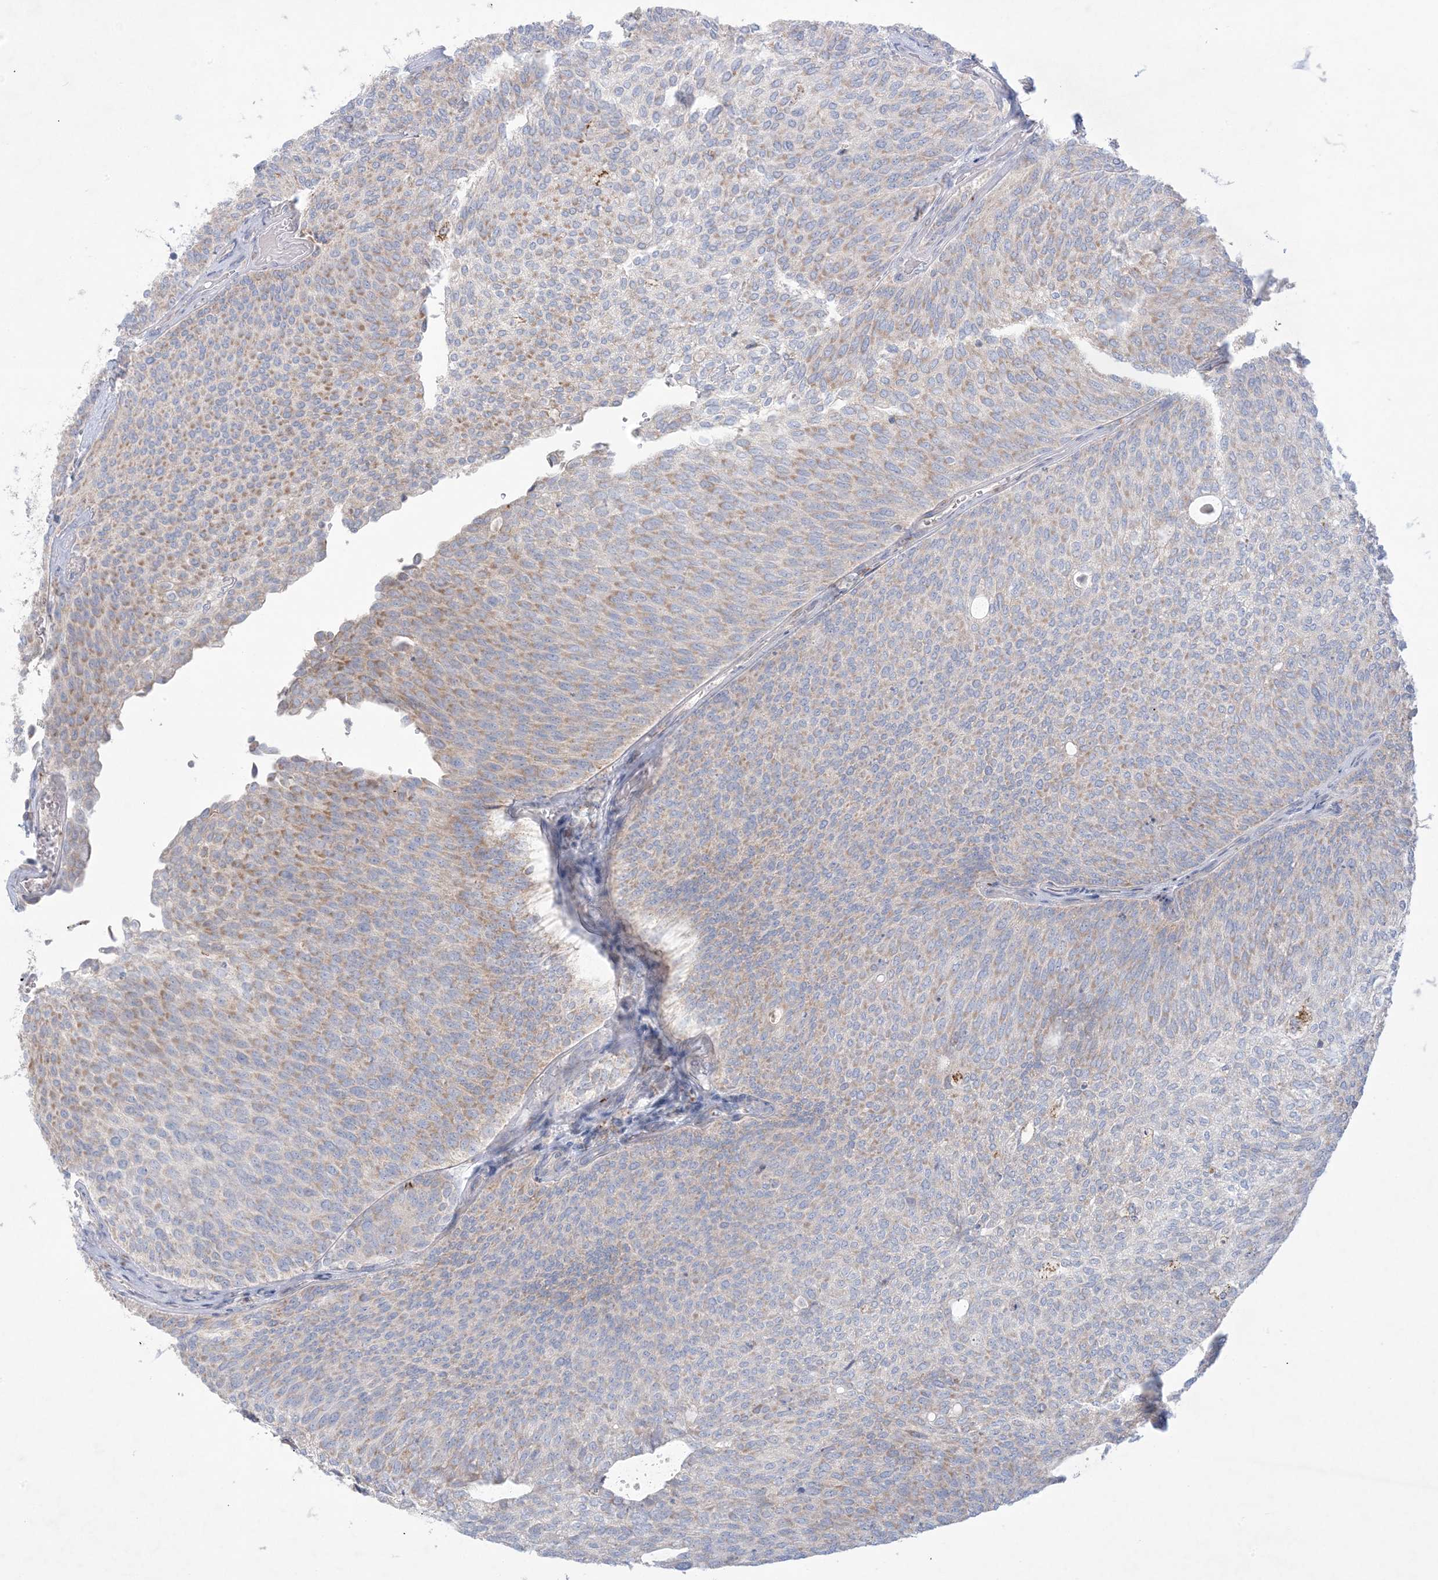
{"staining": {"intensity": "weak", "quantity": "25%-75%", "location": "cytoplasmic/membranous"}, "tissue": "urothelial cancer", "cell_type": "Tumor cells", "image_type": "cancer", "snomed": [{"axis": "morphology", "description": "Urothelial carcinoma, Low grade"}, {"axis": "topography", "description": "Urinary bladder"}], "caption": "Immunohistochemistry (IHC) histopathology image of neoplastic tissue: human urothelial cancer stained using immunohistochemistry reveals low levels of weak protein expression localized specifically in the cytoplasmic/membranous of tumor cells, appearing as a cytoplasmic/membranous brown color.", "gene": "KCTD6", "patient": {"sex": "female", "age": 79}}